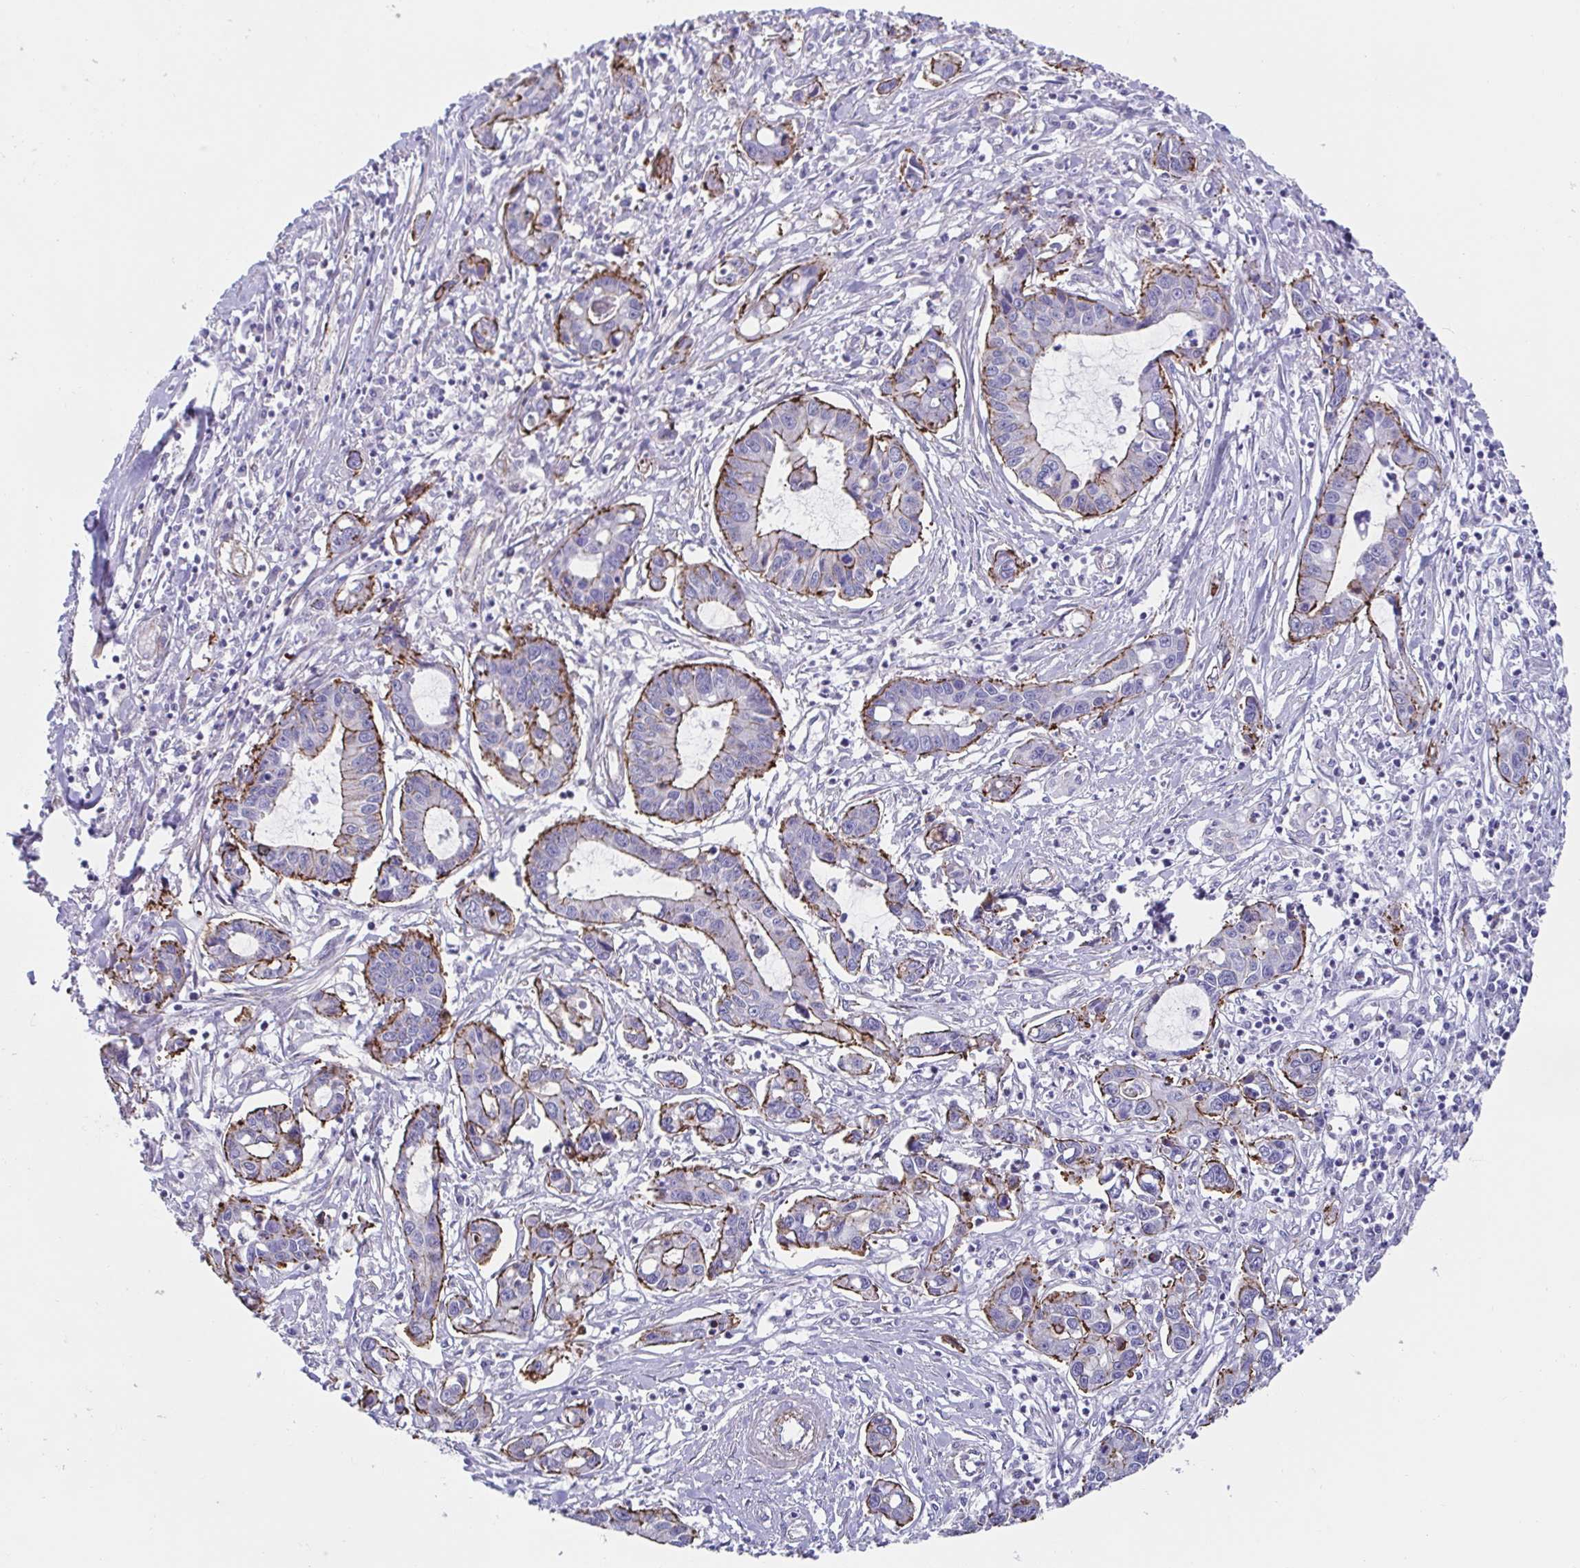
{"staining": {"intensity": "moderate", "quantity": "25%-75%", "location": "cytoplasmic/membranous"}, "tissue": "liver cancer", "cell_type": "Tumor cells", "image_type": "cancer", "snomed": [{"axis": "morphology", "description": "Cholangiocarcinoma"}, {"axis": "topography", "description": "Liver"}], "caption": "The histopathology image displays a brown stain indicating the presence of a protein in the cytoplasmic/membranous of tumor cells in liver cancer. The staining was performed using DAB (3,3'-diaminobenzidine), with brown indicating positive protein expression. Nuclei are stained blue with hematoxylin.", "gene": "TRAM2", "patient": {"sex": "male", "age": 58}}